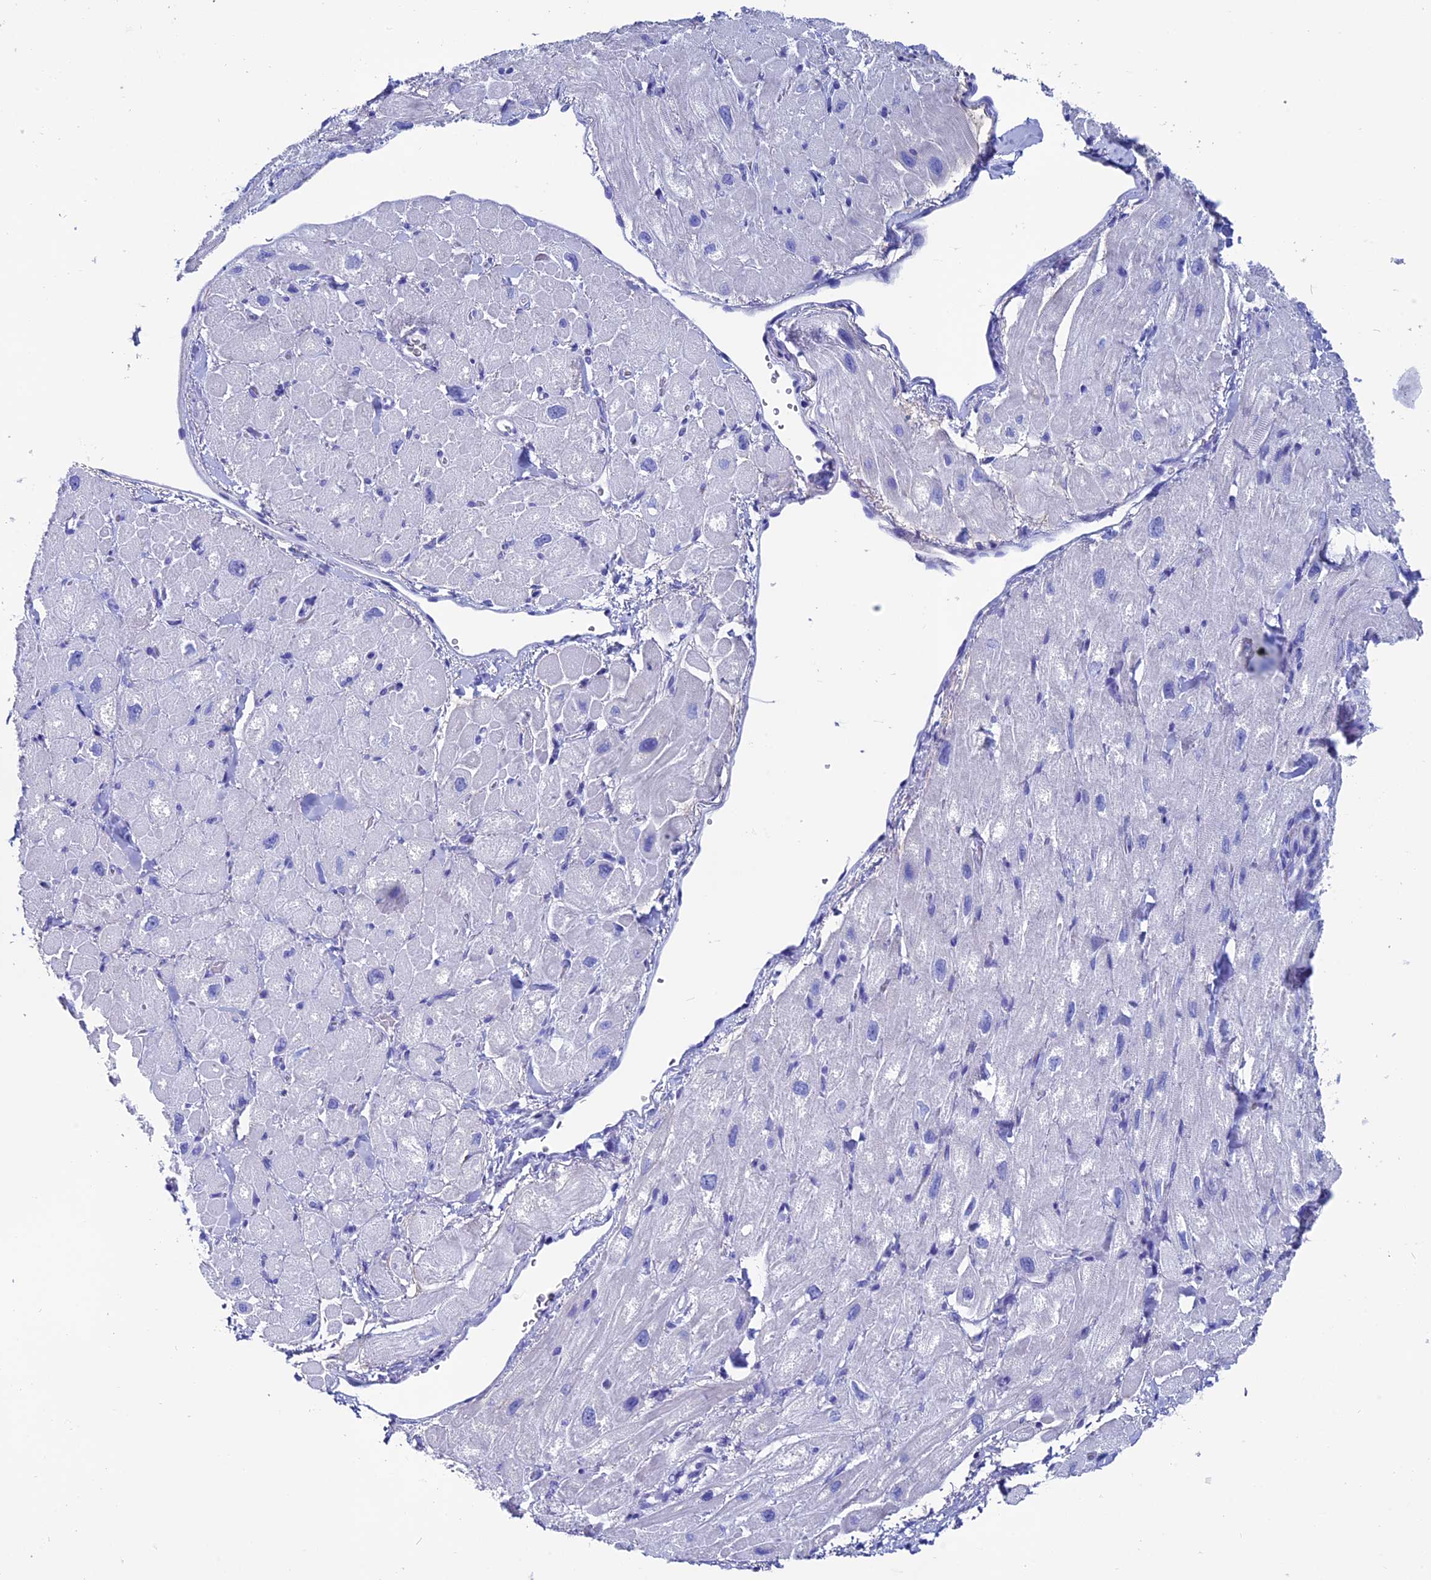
{"staining": {"intensity": "negative", "quantity": "none", "location": "none"}, "tissue": "heart muscle", "cell_type": "Cardiomyocytes", "image_type": "normal", "snomed": [{"axis": "morphology", "description": "Normal tissue, NOS"}, {"axis": "topography", "description": "Heart"}], "caption": "A histopathology image of human heart muscle is negative for staining in cardiomyocytes. The staining was performed using DAB (3,3'-diaminobenzidine) to visualize the protein expression in brown, while the nuclei were stained in blue with hematoxylin (Magnification: 20x).", "gene": "ANKRD29", "patient": {"sex": "male", "age": 65}}